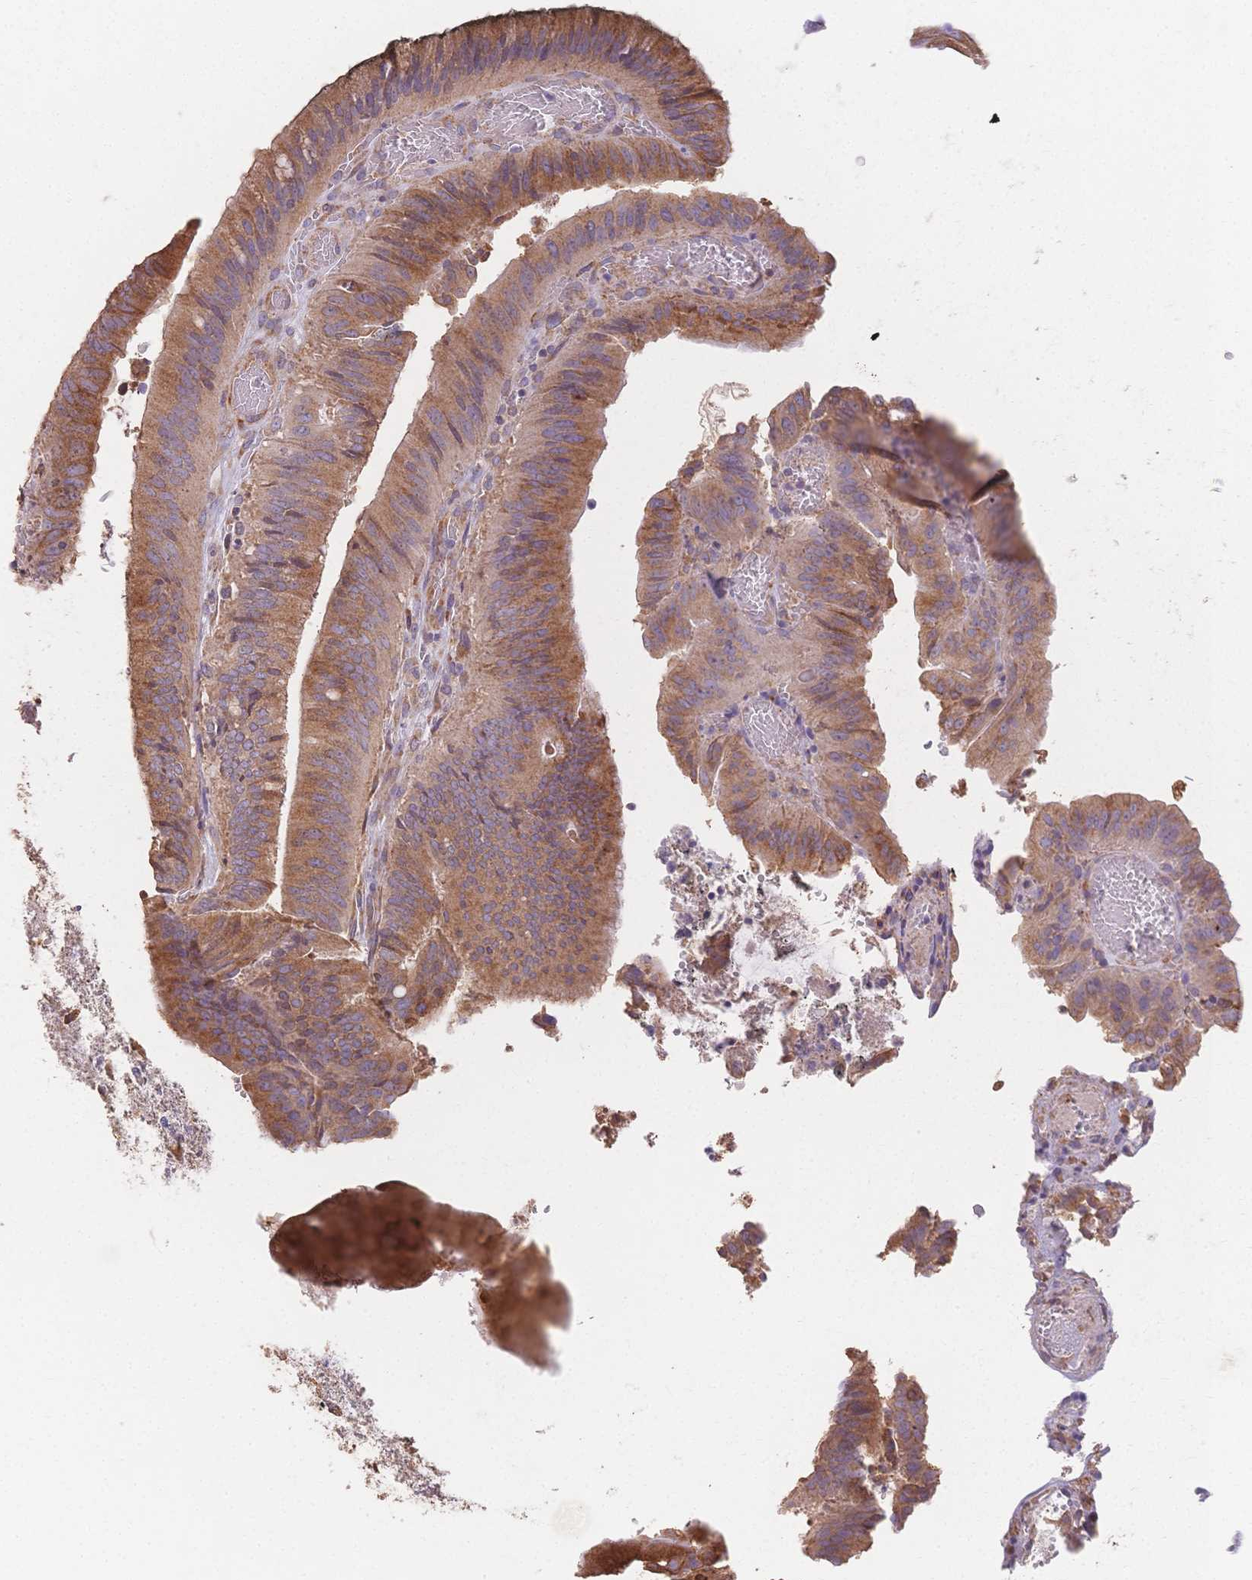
{"staining": {"intensity": "moderate", "quantity": ">75%", "location": "cytoplasmic/membranous"}, "tissue": "colorectal cancer", "cell_type": "Tumor cells", "image_type": "cancer", "snomed": [{"axis": "morphology", "description": "Adenocarcinoma, NOS"}, {"axis": "topography", "description": "Colon"}], "caption": "Colorectal cancer stained with IHC demonstrates moderate cytoplasmic/membranous staining in about >75% of tumor cells. (IHC, brightfield microscopy, high magnification).", "gene": "HS3ST5", "patient": {"sex": "female", "age": 43}}